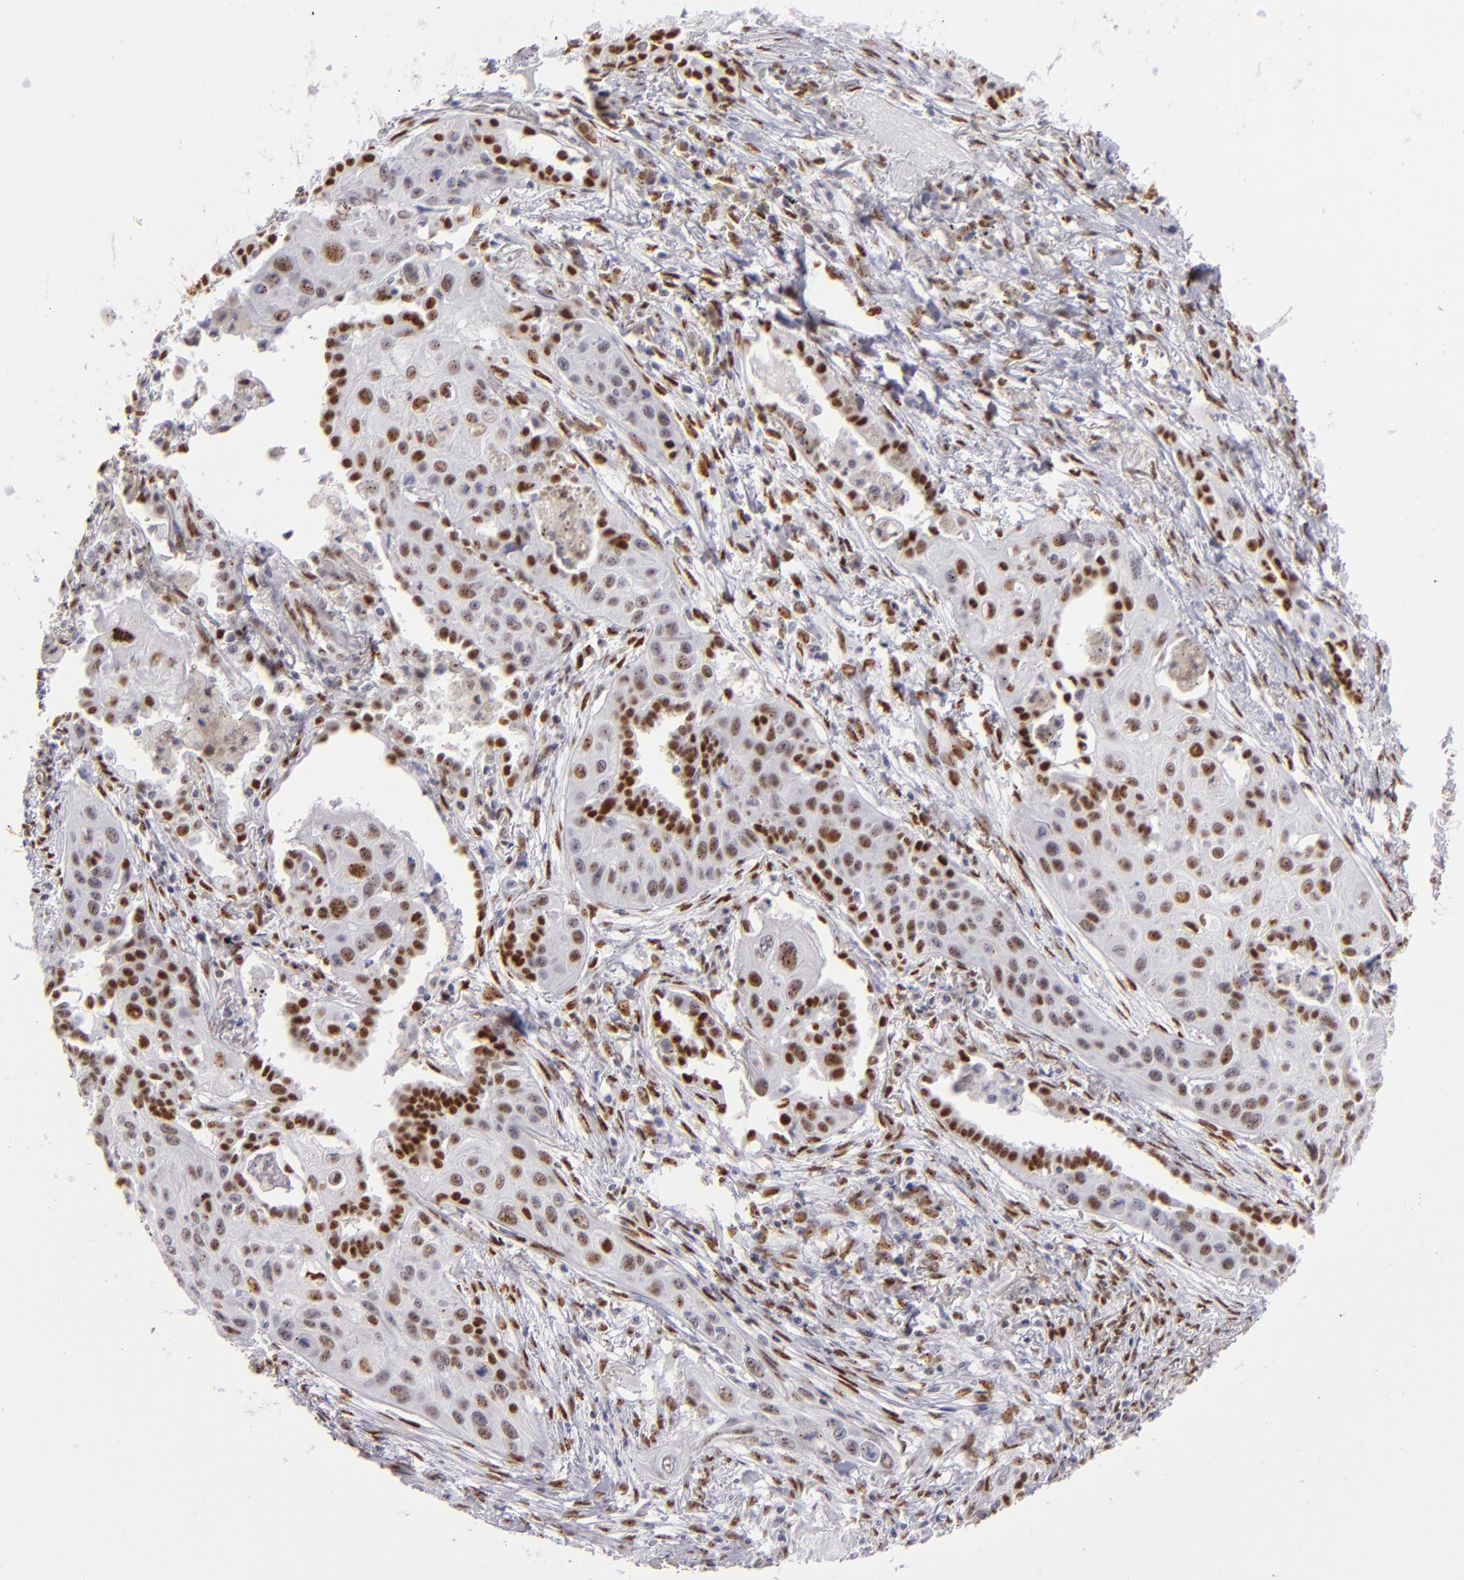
{"staining": {"intensity": "strong", "quantity": ">75%", "location": "nuclear"}, "tissue": "lung cancer", "cell_type": "Tumor cells", "image_type": "cancer", "snomed": [{"axis": "morphology", "description": "Squamous cell carcinoma, NOS"}, {"axis": "topography", "description": "Lung"}], "caption": "Lung cancer stained with DAB (3,3'-diaminobenzidine) immunohistochemistry reveals high levels of strong nuclear positivity in approximately >75% of tumor cells. The staining was performed using DAB to visualize the protein expression in brown, while the nuclei were stained in blue with hematoxylin (Magnification: 20x).", "gene": "TOP3A", "patient": {"sex": "male", "age": 71}}